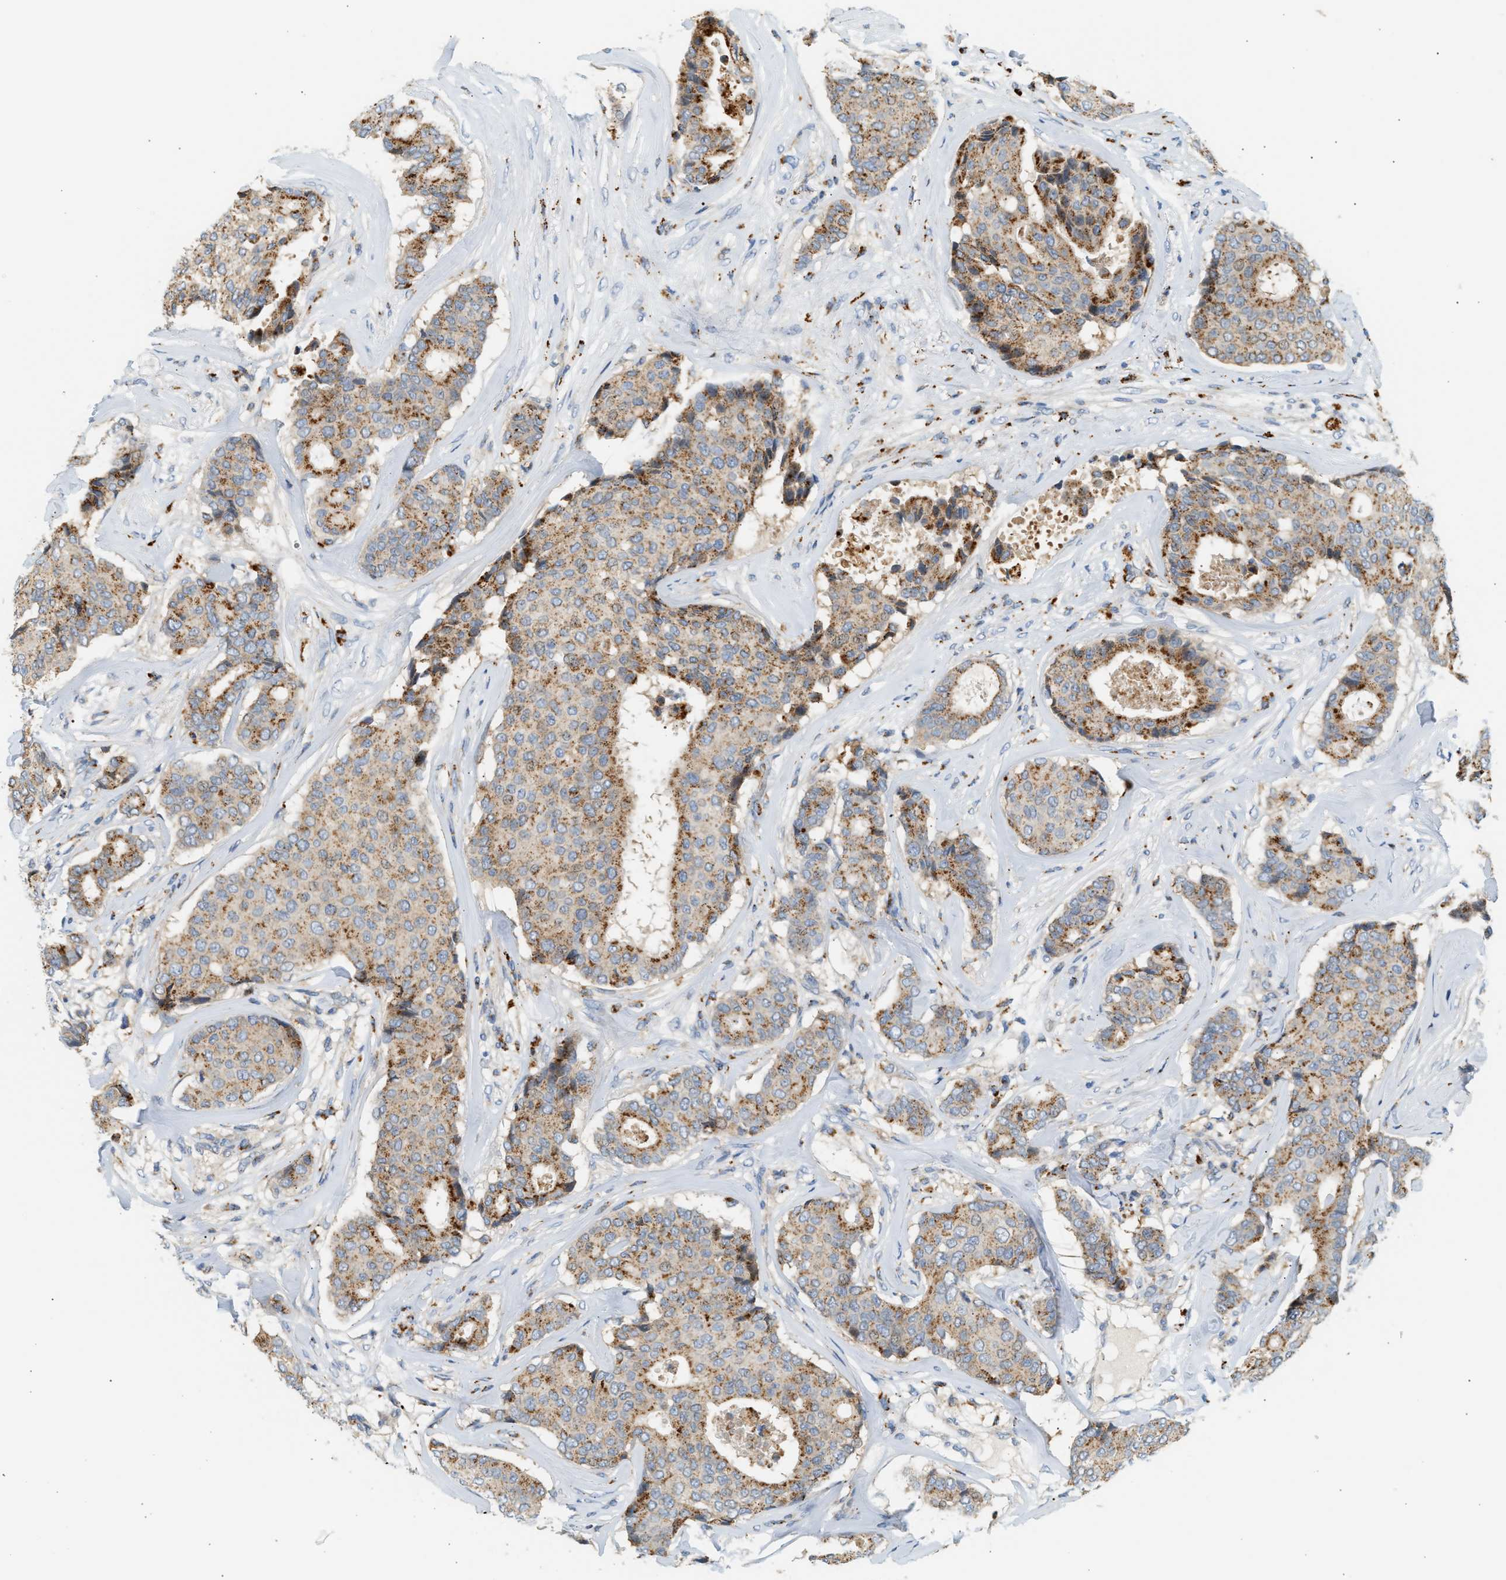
{"staining": {"intensity": "moderate", "quantity": ">75%", "location": "cytoplasmic/membranous"}, "tissue": "breast cancer", "cell_type": "Tumor cells", "image_type": "cancer", "snomed": [{"axis": "morphology", "description": "Duct carcinoma"}, {"axis": "topography", "description": "Breast"}], "caption": "Immunohistochemistry (IHC) photomicrograph of human invasive ductal carcinoma (breast) stained for a protein (brown), which reveals medium levels of moderate cytoplasmic/membranous expression in approximately >75% of tumor cells.", "gene": "ENTHD1", "patient": {"sex": "female", "age": 75}}